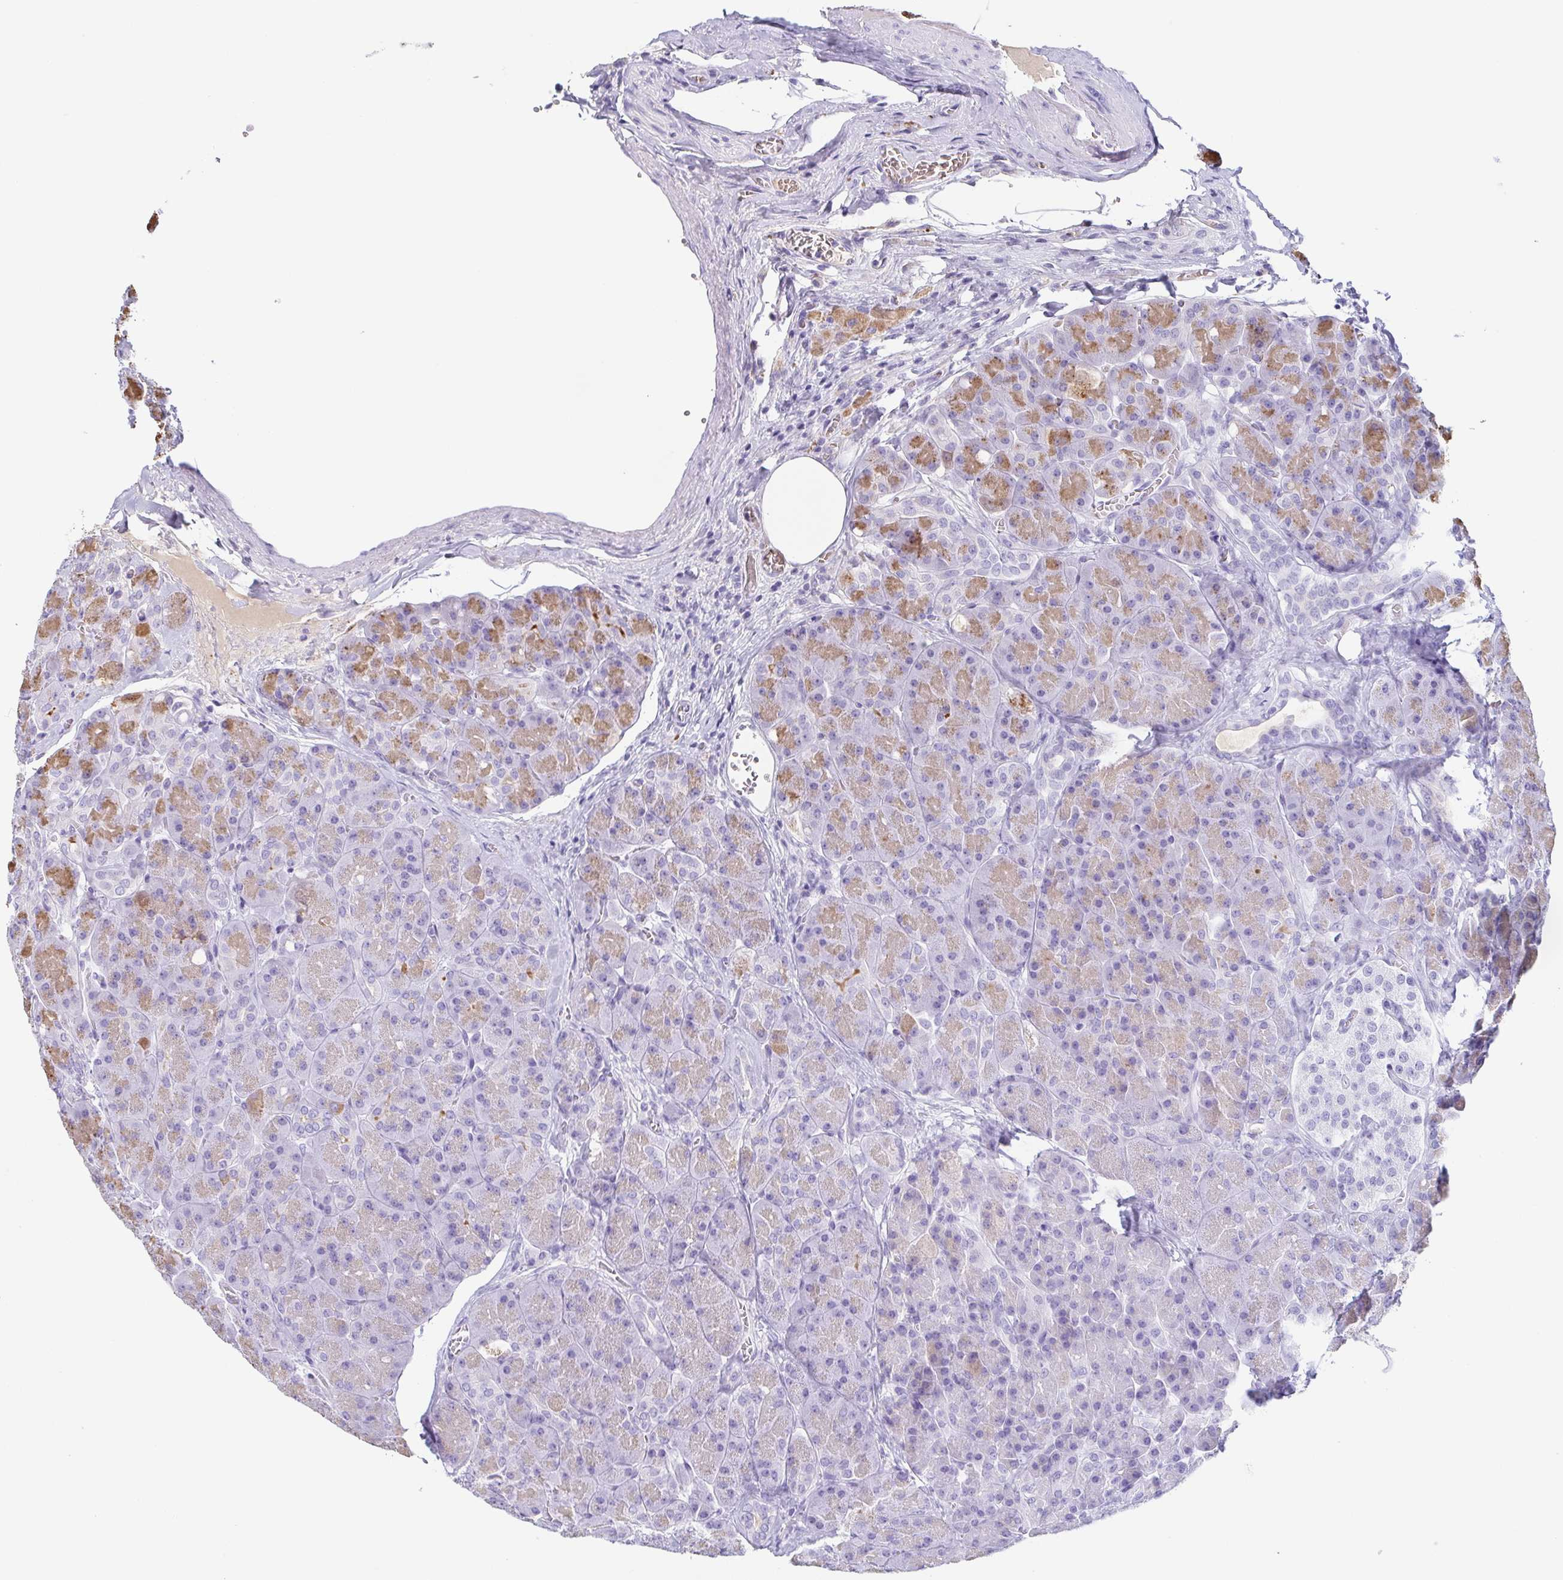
{"staining": {"intensity": "moderate", "quantity": "<25%", "location": "cytoplasmic/membranous"}, "tissue": "pancreas", "cell_type": "Exocrine glandular cells", "image_type": "normal", "snomed": [{"axis": "morphology", "description": "Normal tissue, NOS"}, {"axis": "topography", "description": "Pancreas"}], "caption": "Immunohistochemical staining of unremarkable human pancreas shows <25% levels of moderate cytoplasmic/membranous protein staining in approximately <25% of exocrine glandular cells.", "gene": "LDLRAD1", "patient": {"sex": "male", "age": 55}}